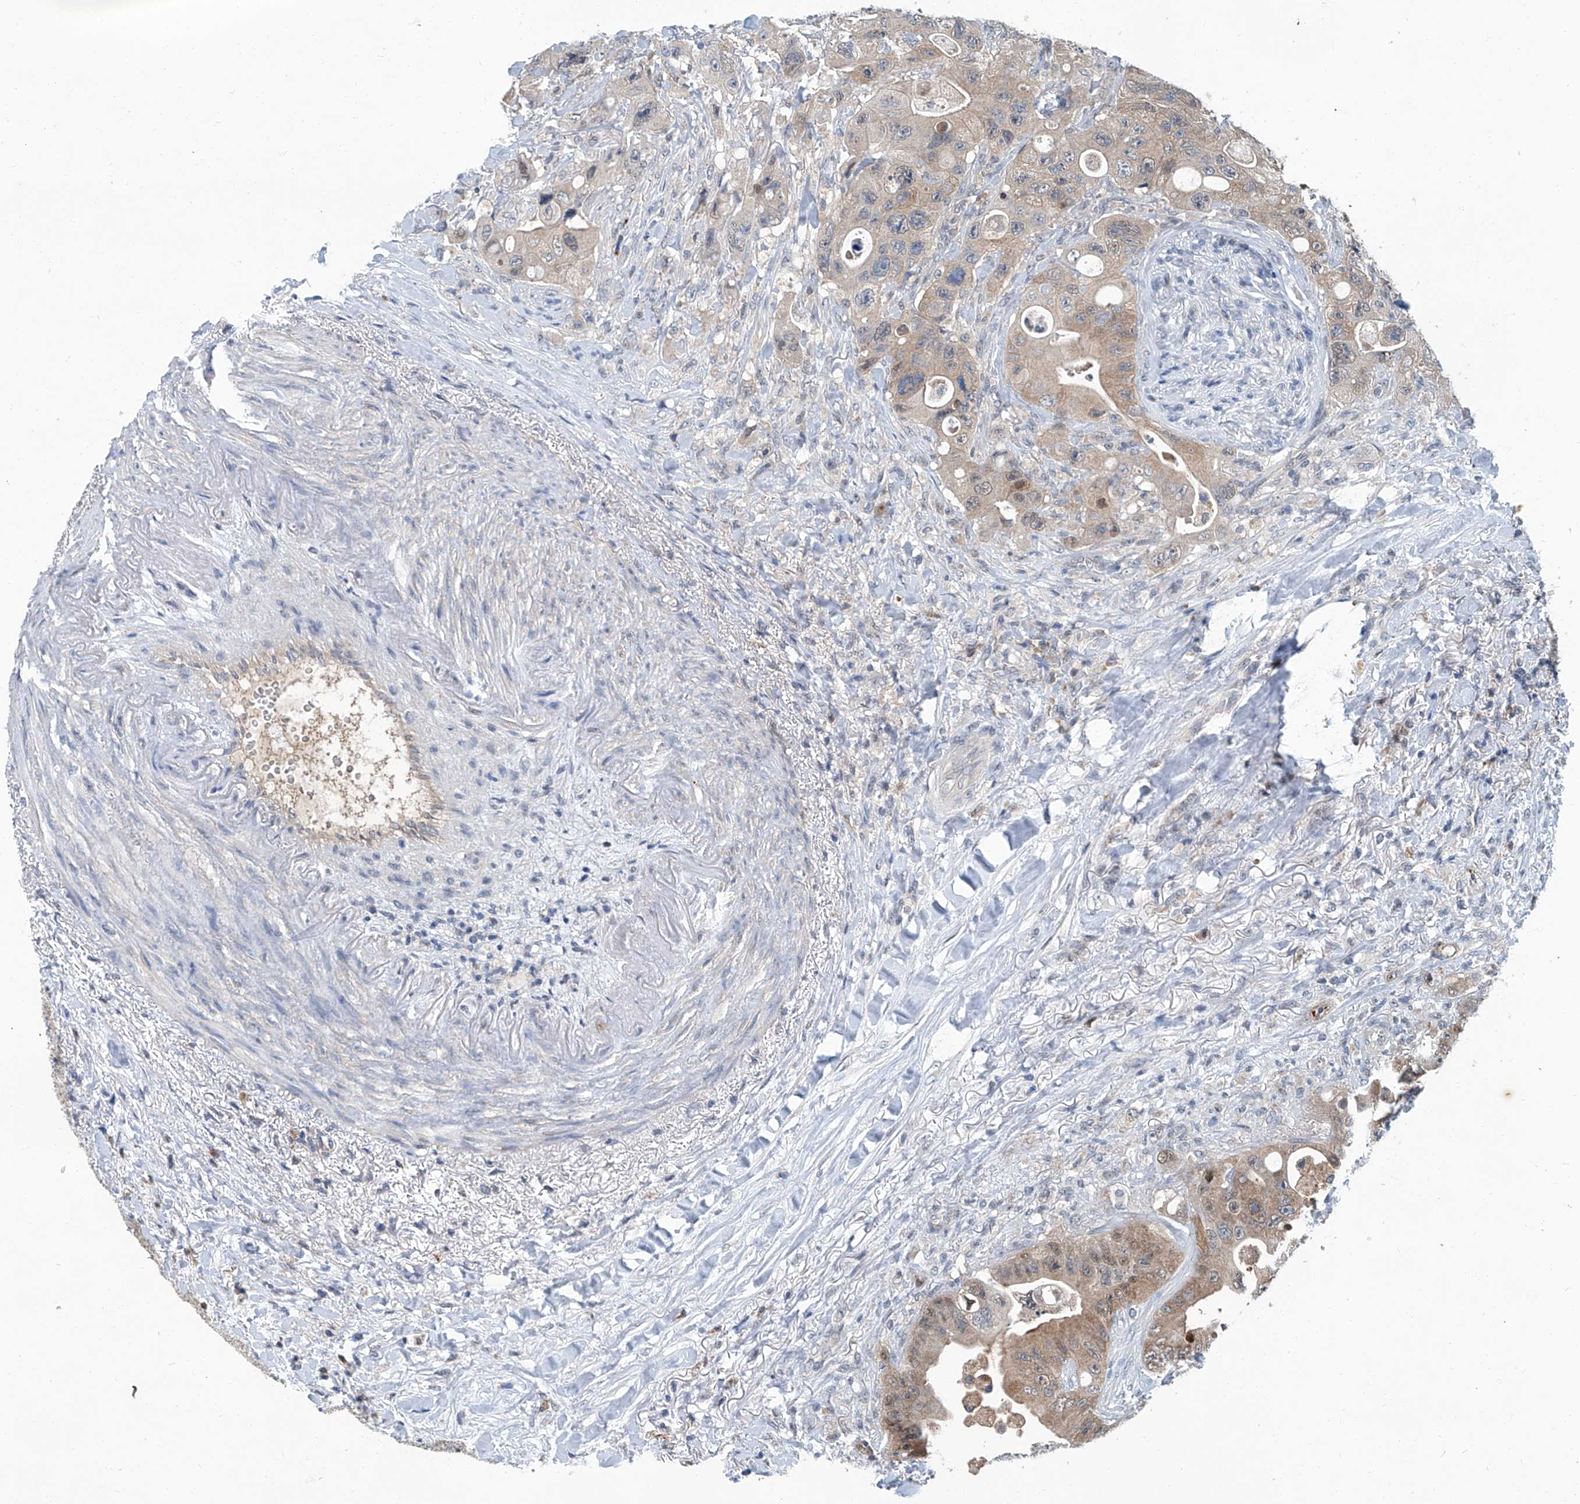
{"staining": {"intensity": "weak", "quantity": ">75%", "location": "cytoplasmic/membranous"}, "tissue": "colorectal cancer", "cell_type": "Tumor cells", "image_type": "cancer", "snomed": [{"axis": "morphology", "description": "Adenocarcinoma, NOS"}, {"axis": "topography", "description": "Colon"}], "caption": "Protein staining by immunohistochemistry shows weak cytoplasmic/membranous staining in approximately >75% of tumor cells in adenocarcinoma (colorectal).", "gene": "CLK1", "patient": {"sex": "female", "age": 46}}